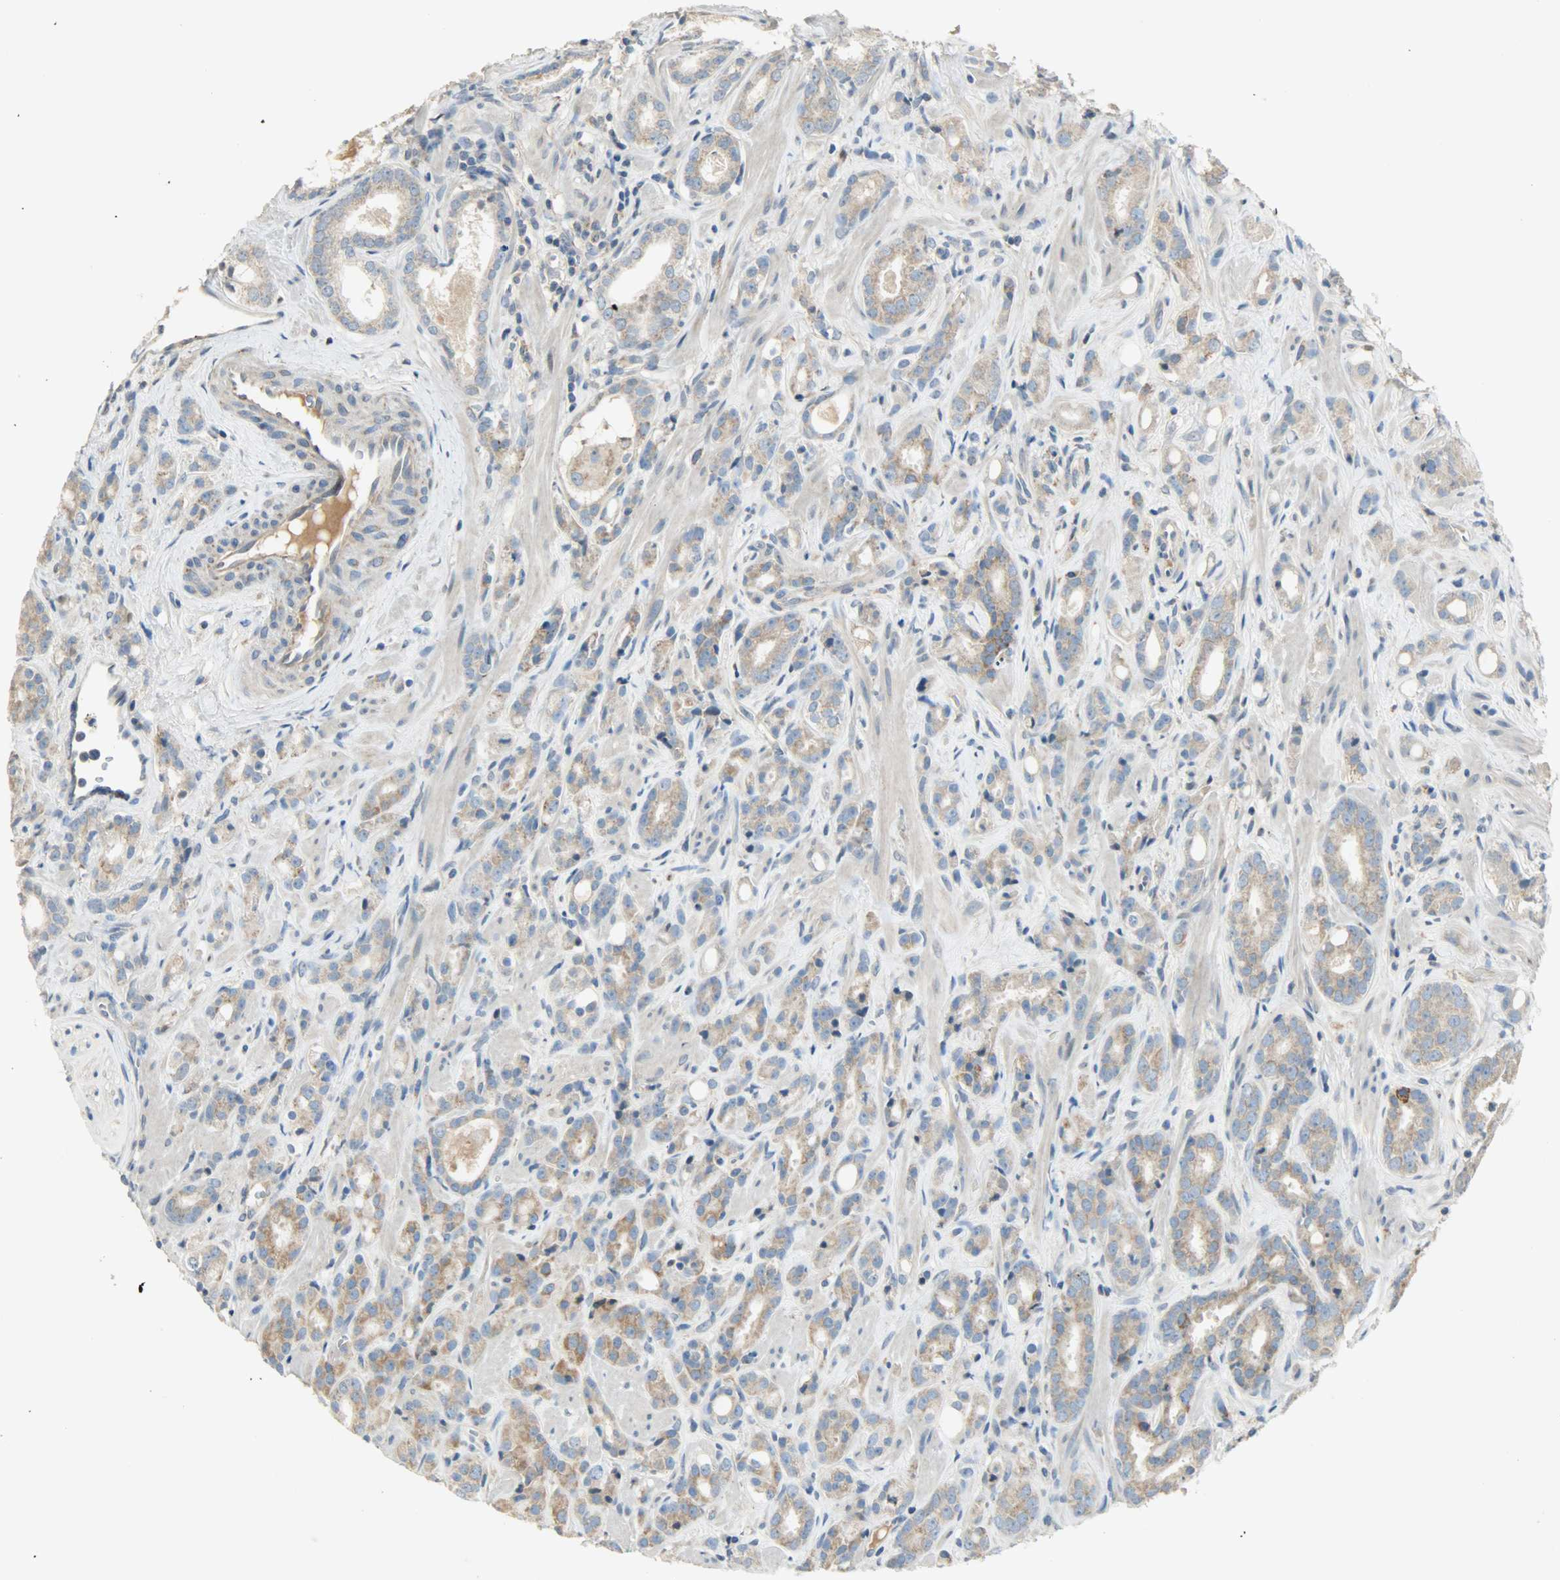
{"staining": {"intensity": "weak", "quantity": ">75%", "location": "cytoplasmic/membranous"}, "tissue": "prostate cancer", "cell_type": "Tumor cells", "image_type": "cancer", "snomed": [{"axis": "morphology", "description": "Adenocarcinoma, Low grade"}, {"axis": "topography", "description": "Prostate"}], "caption": "A low amount of weak cytoplasmic/membranous staining is appreciated in about >75% of tumor cells in prostate cancer tissue.", "gene": "NNT", "patient": {"sex": "male", "age": 57}}